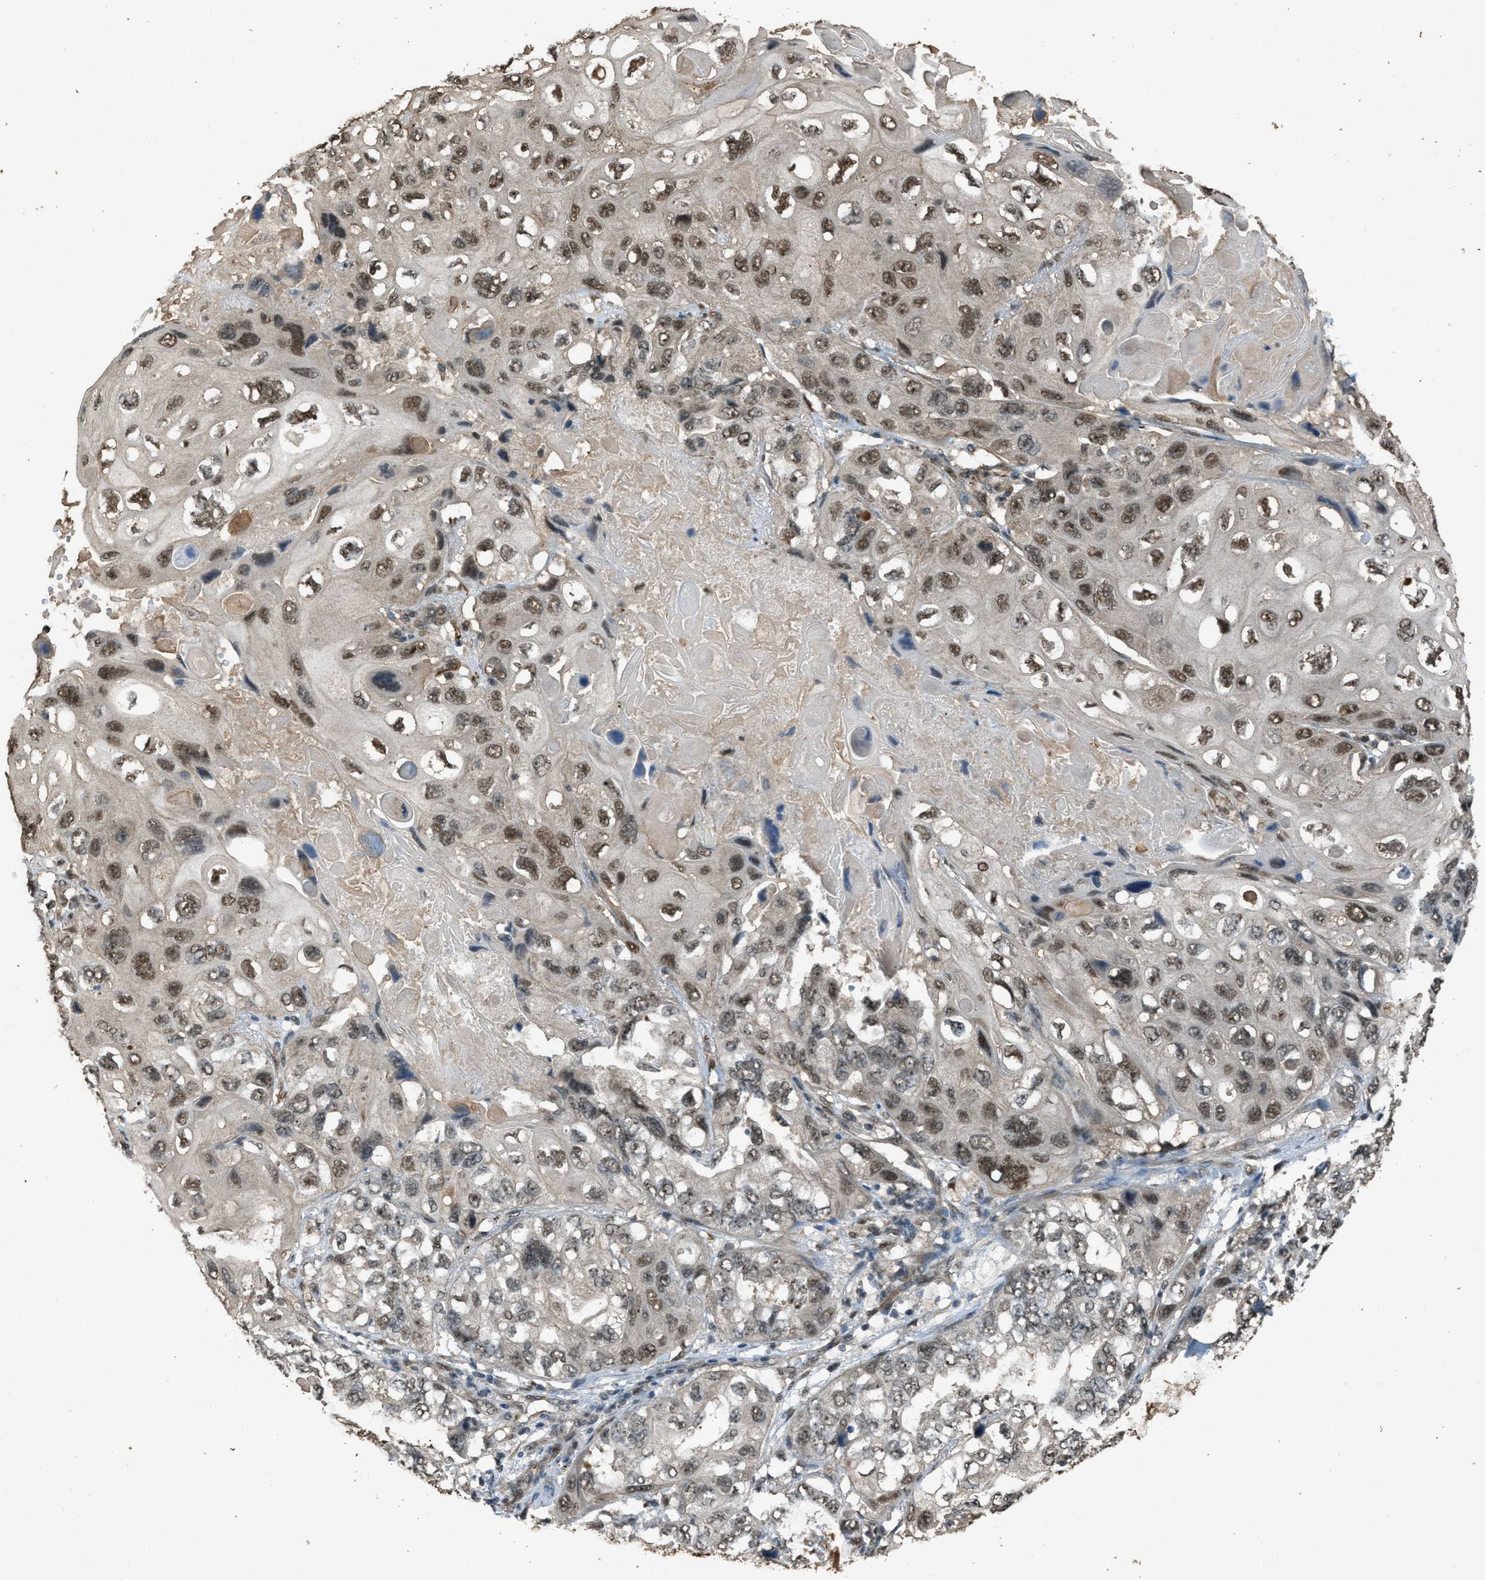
{"staining": {"intensity": "moderate", "quantity": ">75%", "location": "nuclear"}, "tissue": "lung cancer", "cell_type": "Tumor cells", "image_type": "cancer", "snomed": [{"axis": "morphology", "description": "Squamous cell carcinoma, NOS"}, {"axis": "topography", "description": "Lung"}], "caption": "Brown immunohistochemical staining in human lung cancer (squamous cell carcinoma) displays moderate nuclear staining in about >75% of tumor cells. Nuclei are stained in blue.", "gene": "SERTAD2", "patient": {"sex": "female", "age": 73}}